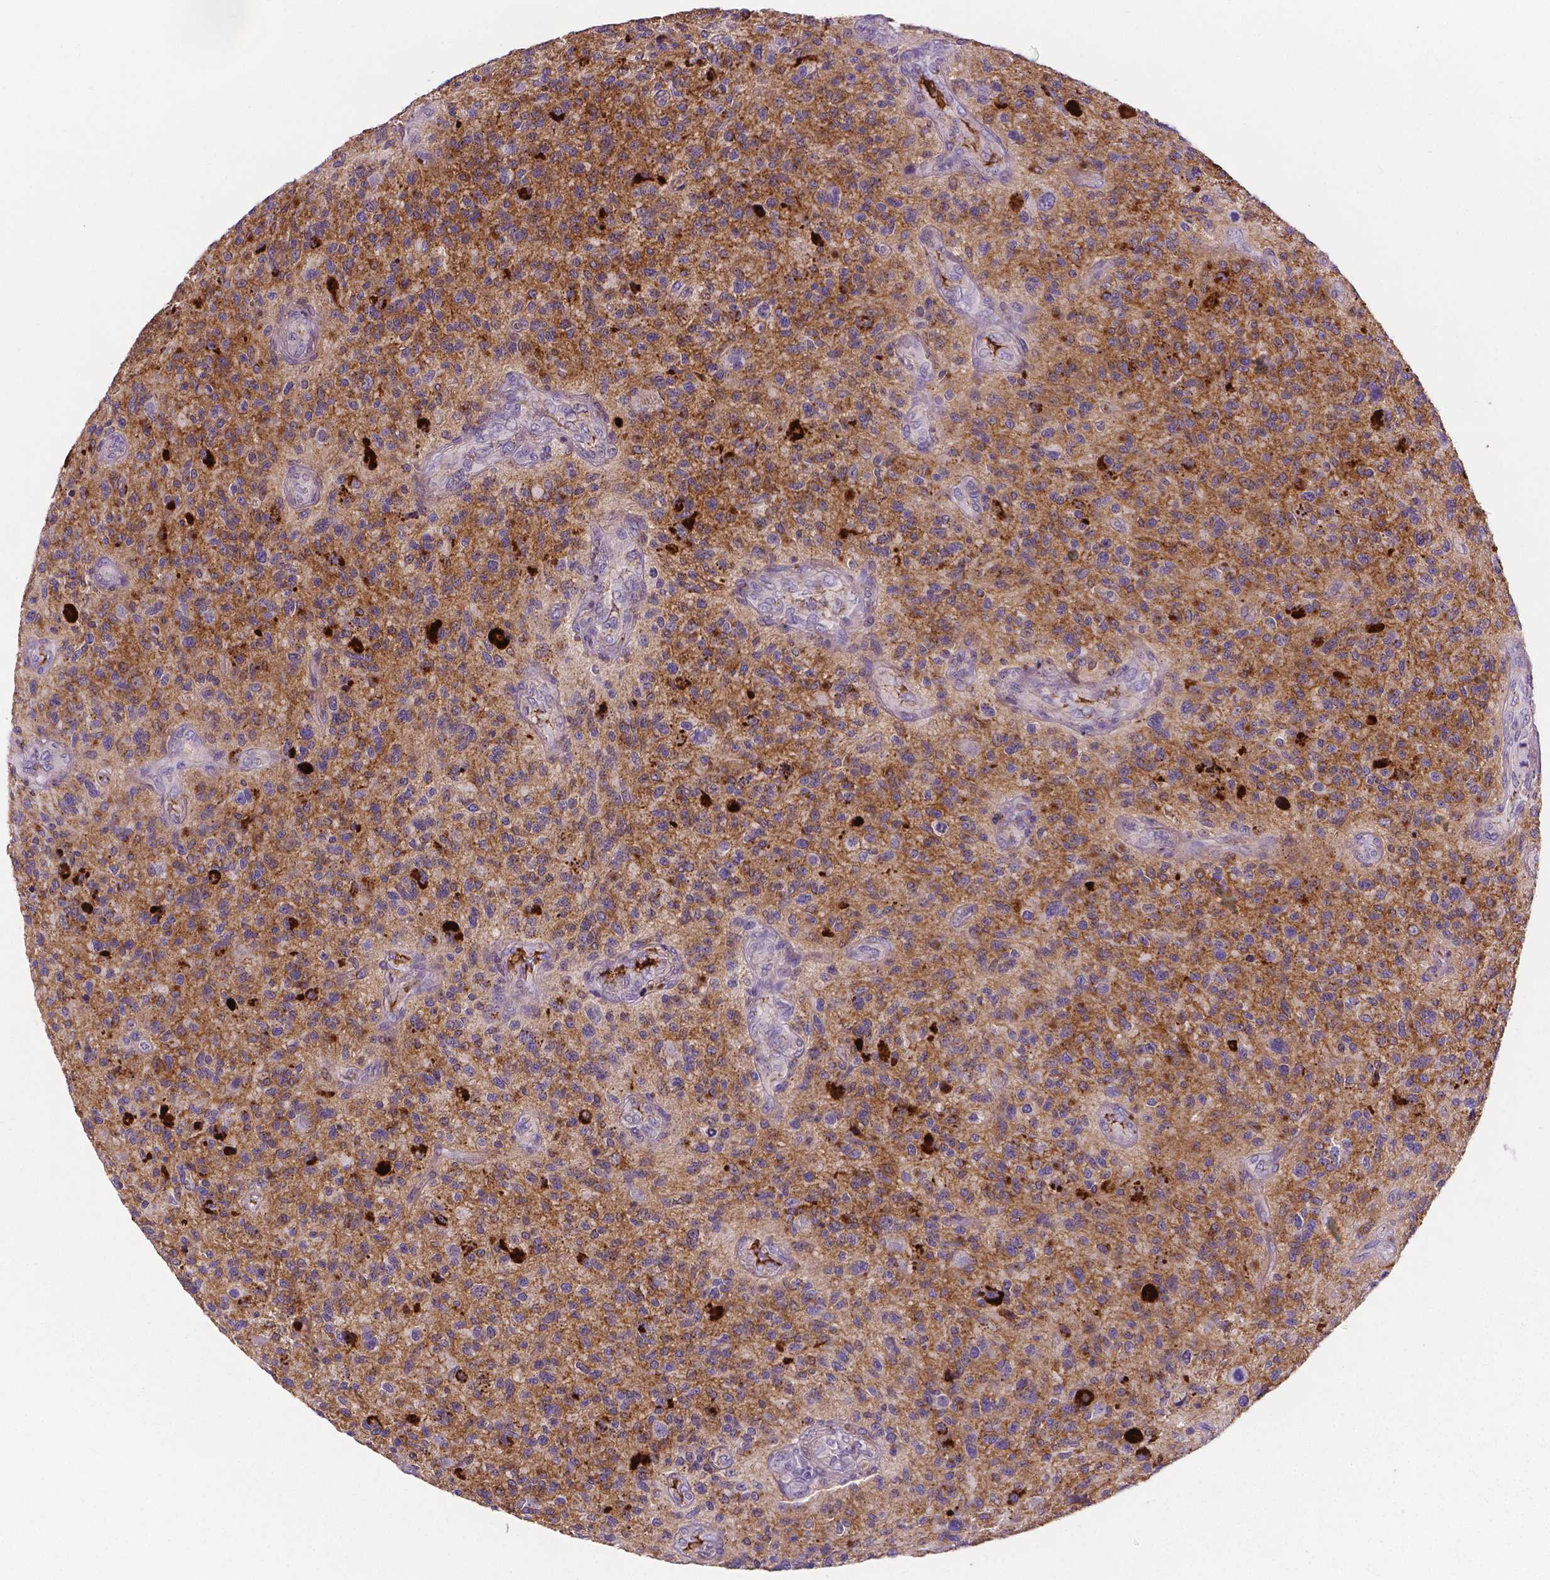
{"staining": {"intensity": "moderate", "quantity": "25%-75%", "location": "cytoplasmic/membranous"}, "tissue": "glioma", "cell_type": "Tumor cells", "image_type": "cancer", "snomed": [{"axis": "morphology", "description": "Glioma, malignant, High grade"}, {"axis": "topography", "description": "Brain"}], "caption": "A brown stain labels moderate cytoplasmic/membranous positivity of a protein in high-grade glioma (malignant) tumor cells.", "gene": "APOE", "patient": {"sex": "male", "age": 47}}